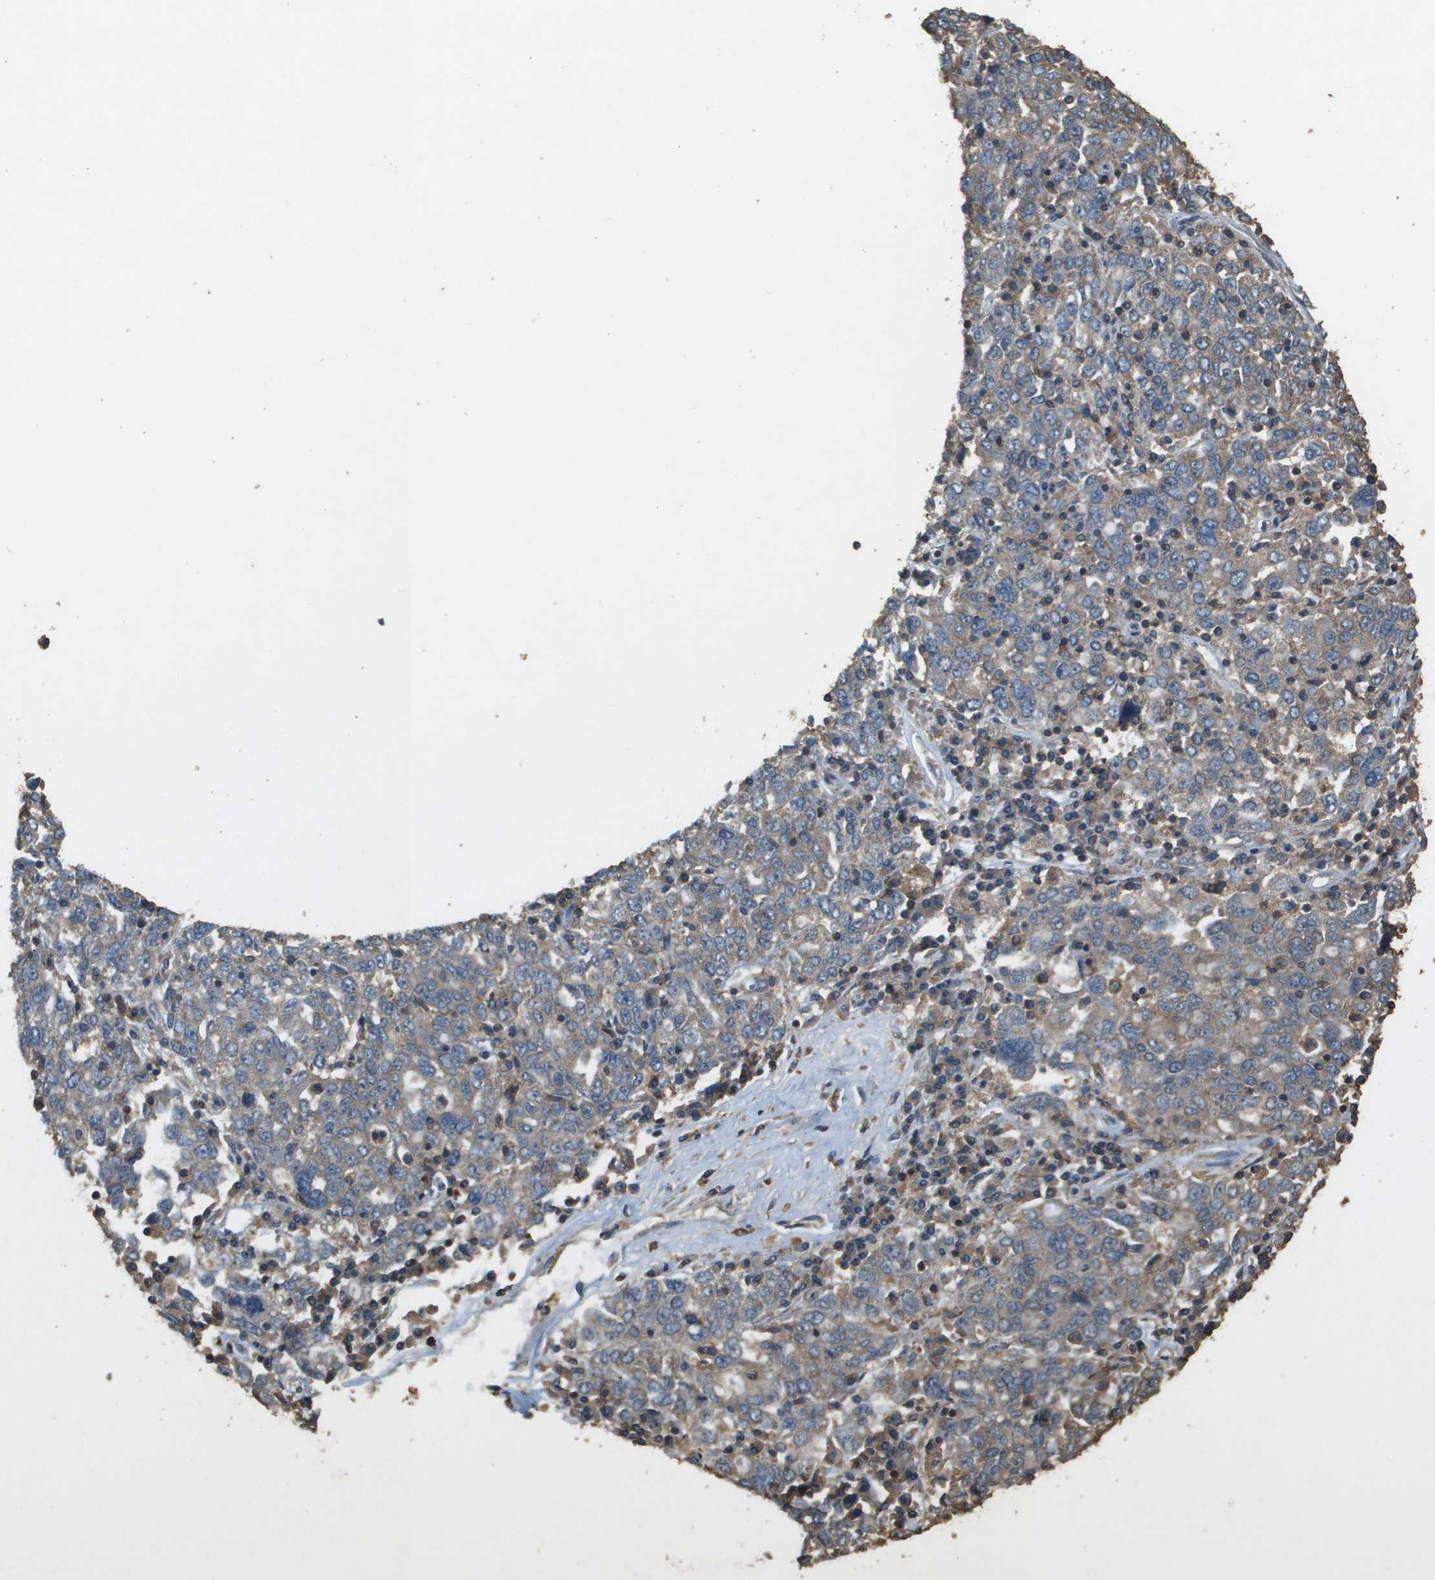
{"staining": {"intensity": "moderate", "quantity": "25%-75%", "location": "cytoplasmic/membranous"}, "tissue": "ovarian cancer", "cell_type": "Tumor cells", "image_type": "cancer", "snomed": [{"axis": "morphology", "description": "Carcinoma, endometroid"}, {"axis": "topography", "description": "Ovary"}], "caption": "Immunohistochemistry (IHC) (DAB (3,3'-diaminobenzidine)) staining of ovarian endometroid carcinoma demonstrates moderate cytoplasmic/membranous protein staining in about 25%-75% of tumor cells.", "gene": "MS4A7", "patient": {"sex": "female", "age": 62}}